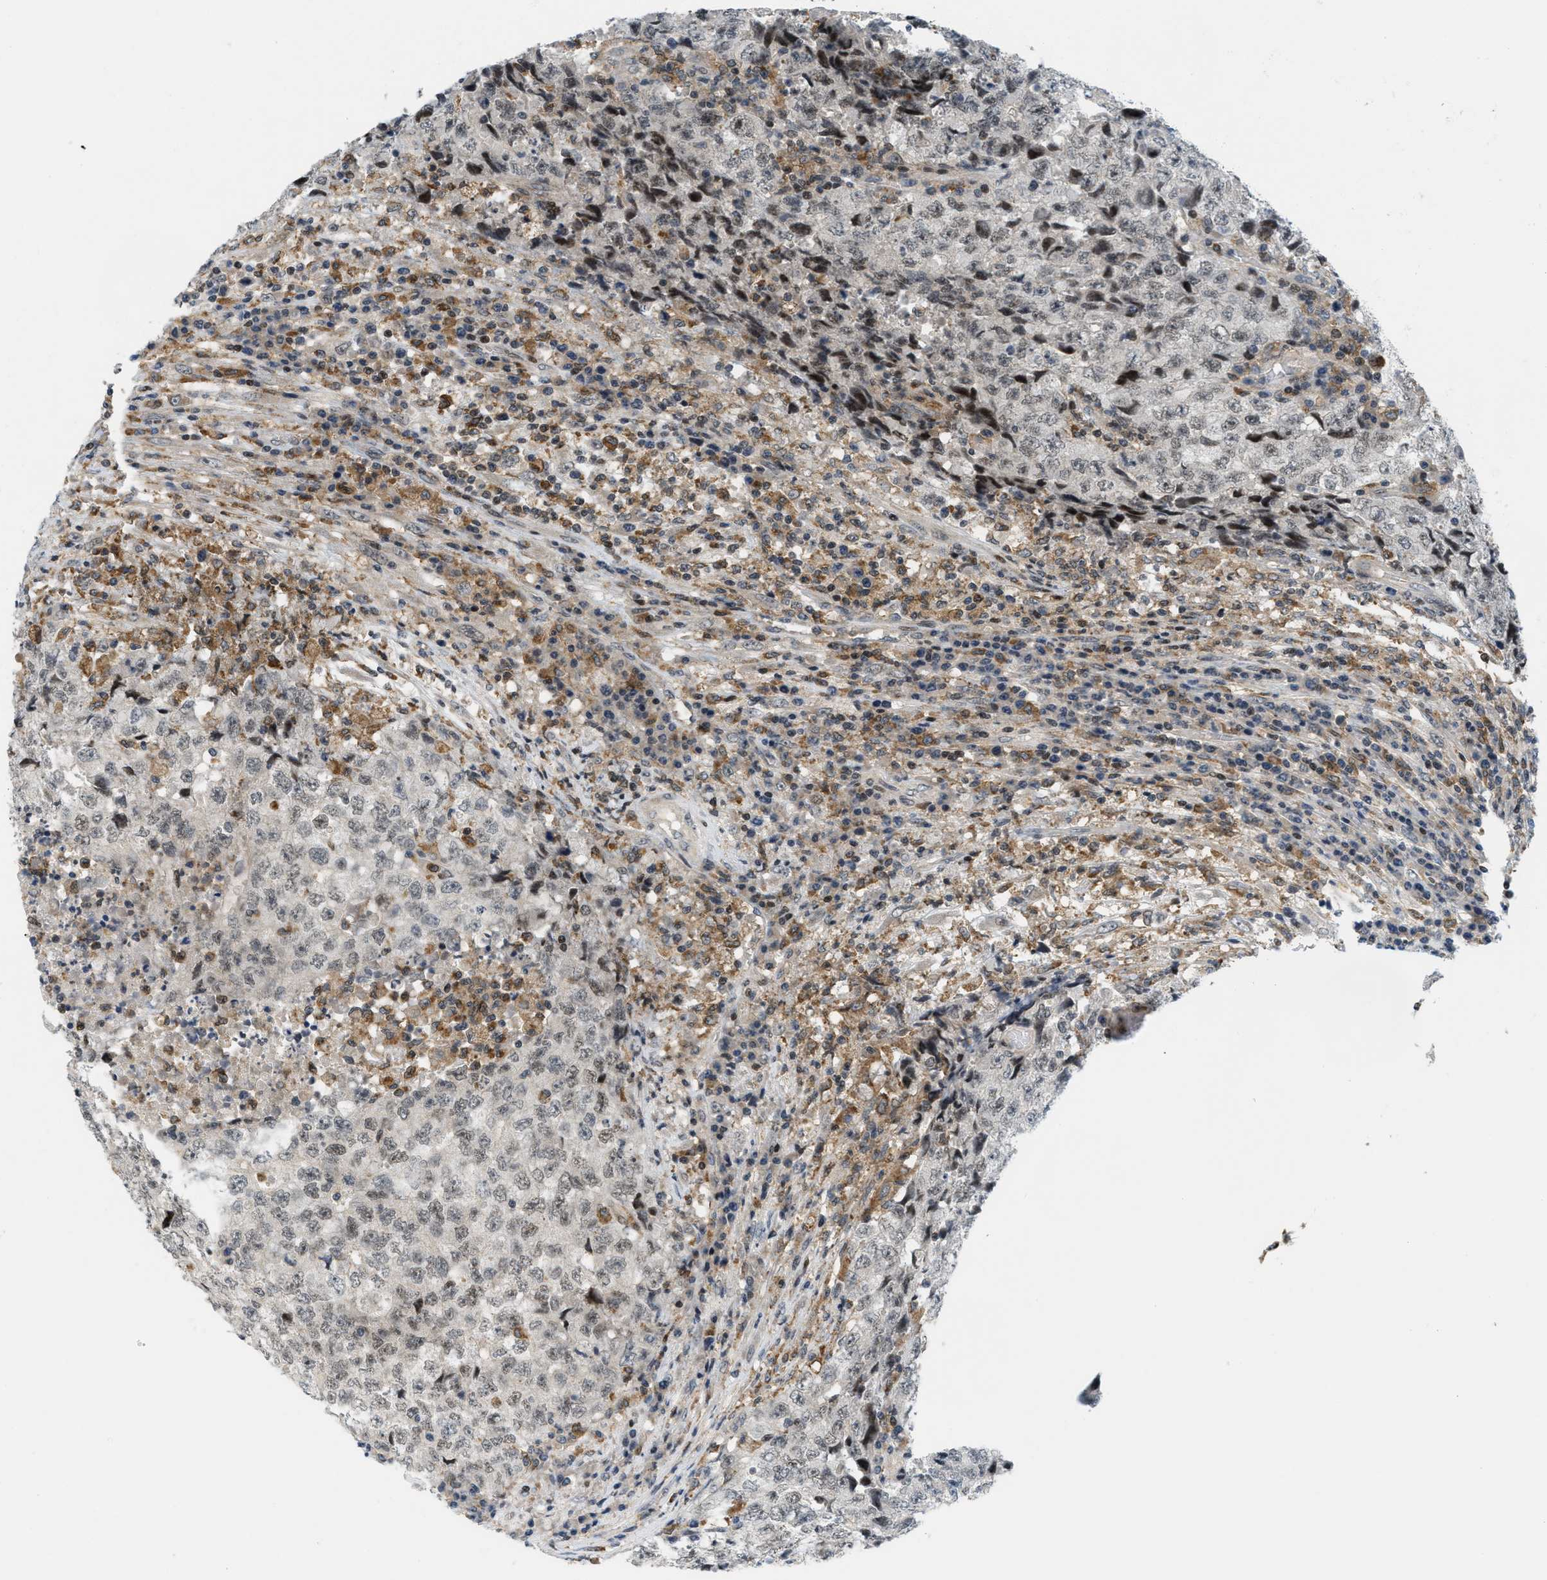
{"staining": {"intensity": "weak", "quantity": "25%-75%", "location": "nuclear"}, "tissue": "testis cancer", "cell_type": "Tumor cells", "image_type": "cancer", "snomed": [{"axis": "morphology", "description": "Necrosis, NOS"}, {"axis": "morphology", "description": "Carcinoma, Embryonal, NOS"}, {"axis": "topography", "description": "Testis"}], "caption": "Immunohistochemistry (IHC) of testis cancer exhibits low levels of weak nuclear expression in approximately 25%-75% of tumor cells. (Brightfield microscopy of DAB IHC at high magnification).", "gene": "ING1", "patient": {"sex": "male", "age": 19}}